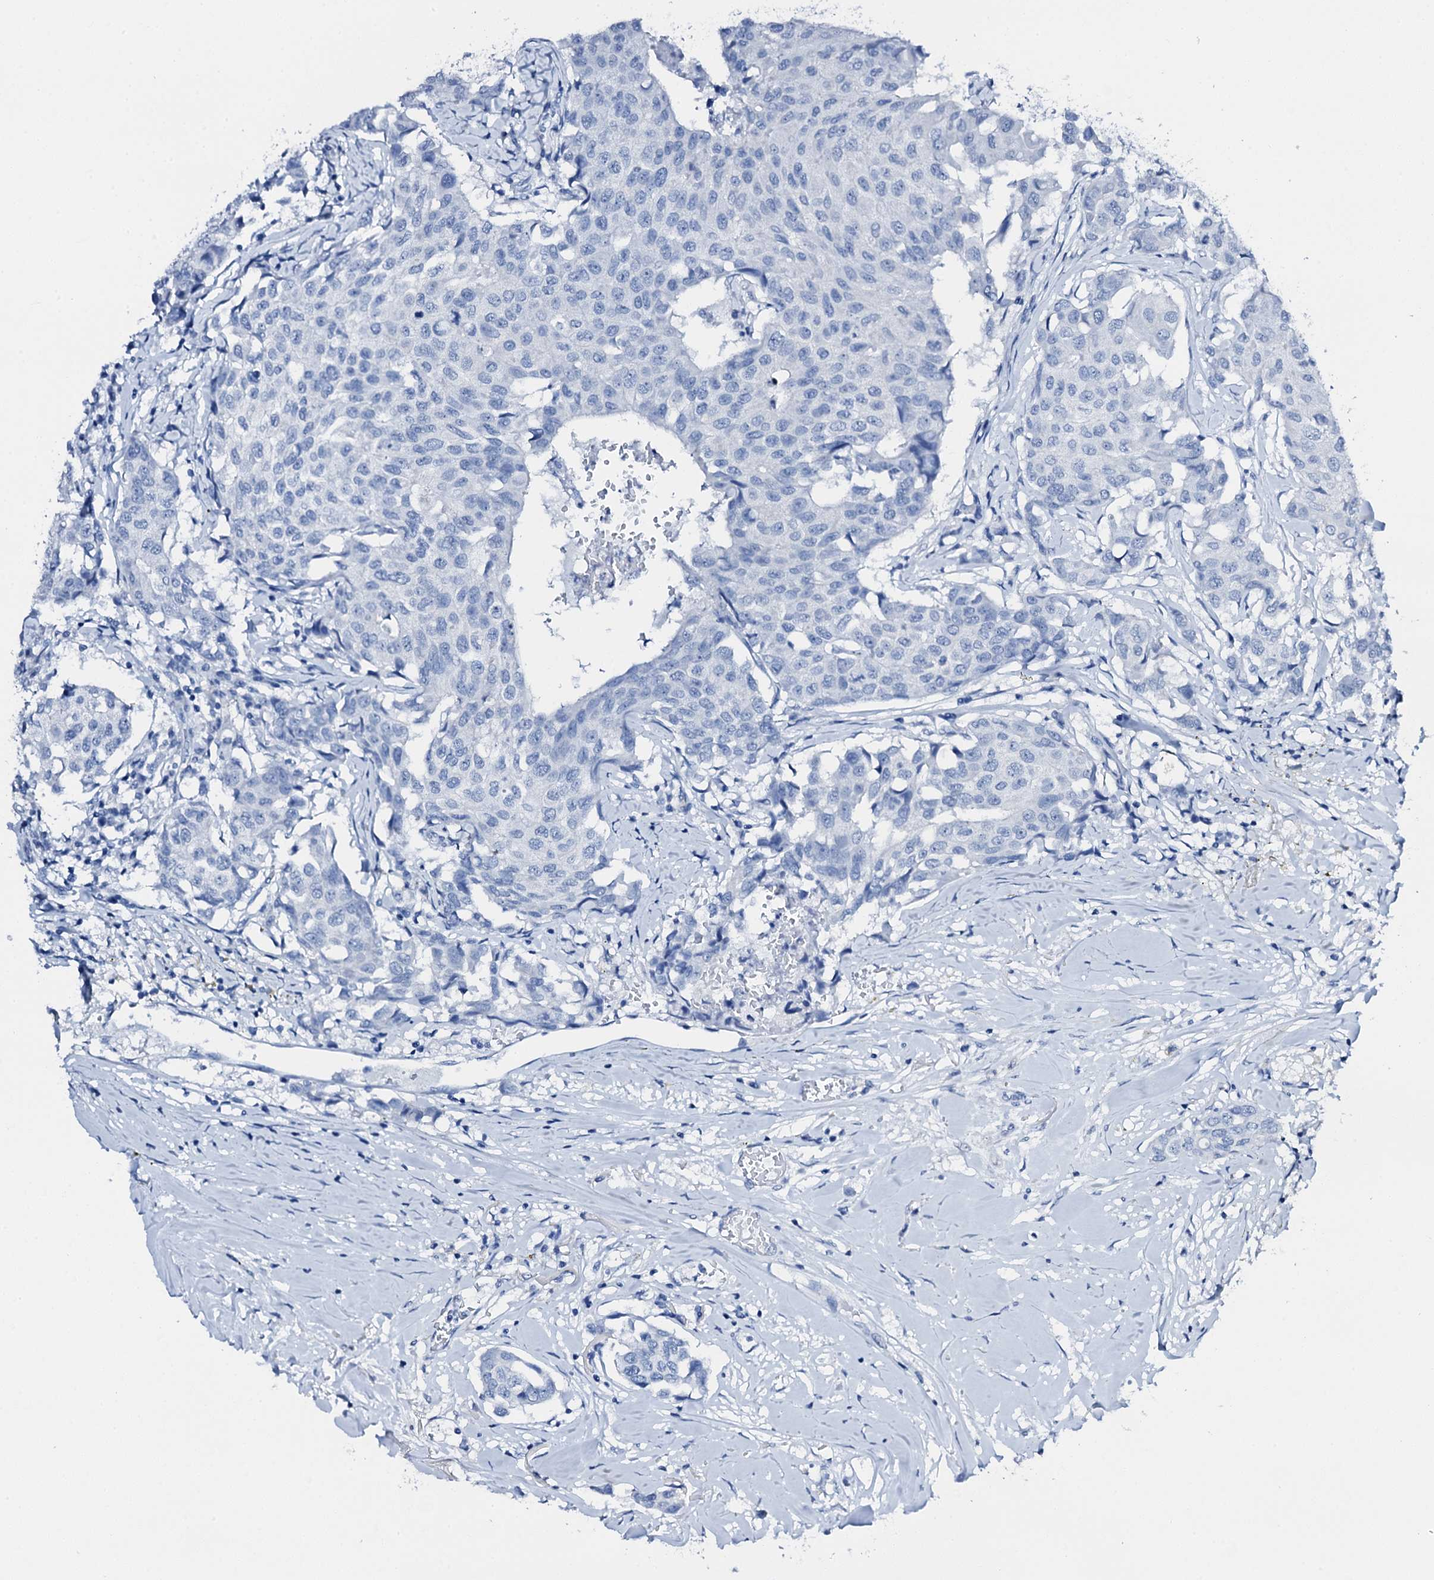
{"staining": {"intensity": "negative", "quantity": "none", "location": "none"}, "tissue": "breast cancer", "cell_type": "Tumor cells", "image_type": "cancer", "snomed": [{"axis": "morphology", "description": "Duct carcinoma"}, {"axis": "topography", "description": "Breast"}], "caption": "The photomicrograph reveals no significant expression in tumor cells of infiltrating ductal carcinoma (breast).", "gene": "PTH", "patient": {"sex": "female", "age": 80}}